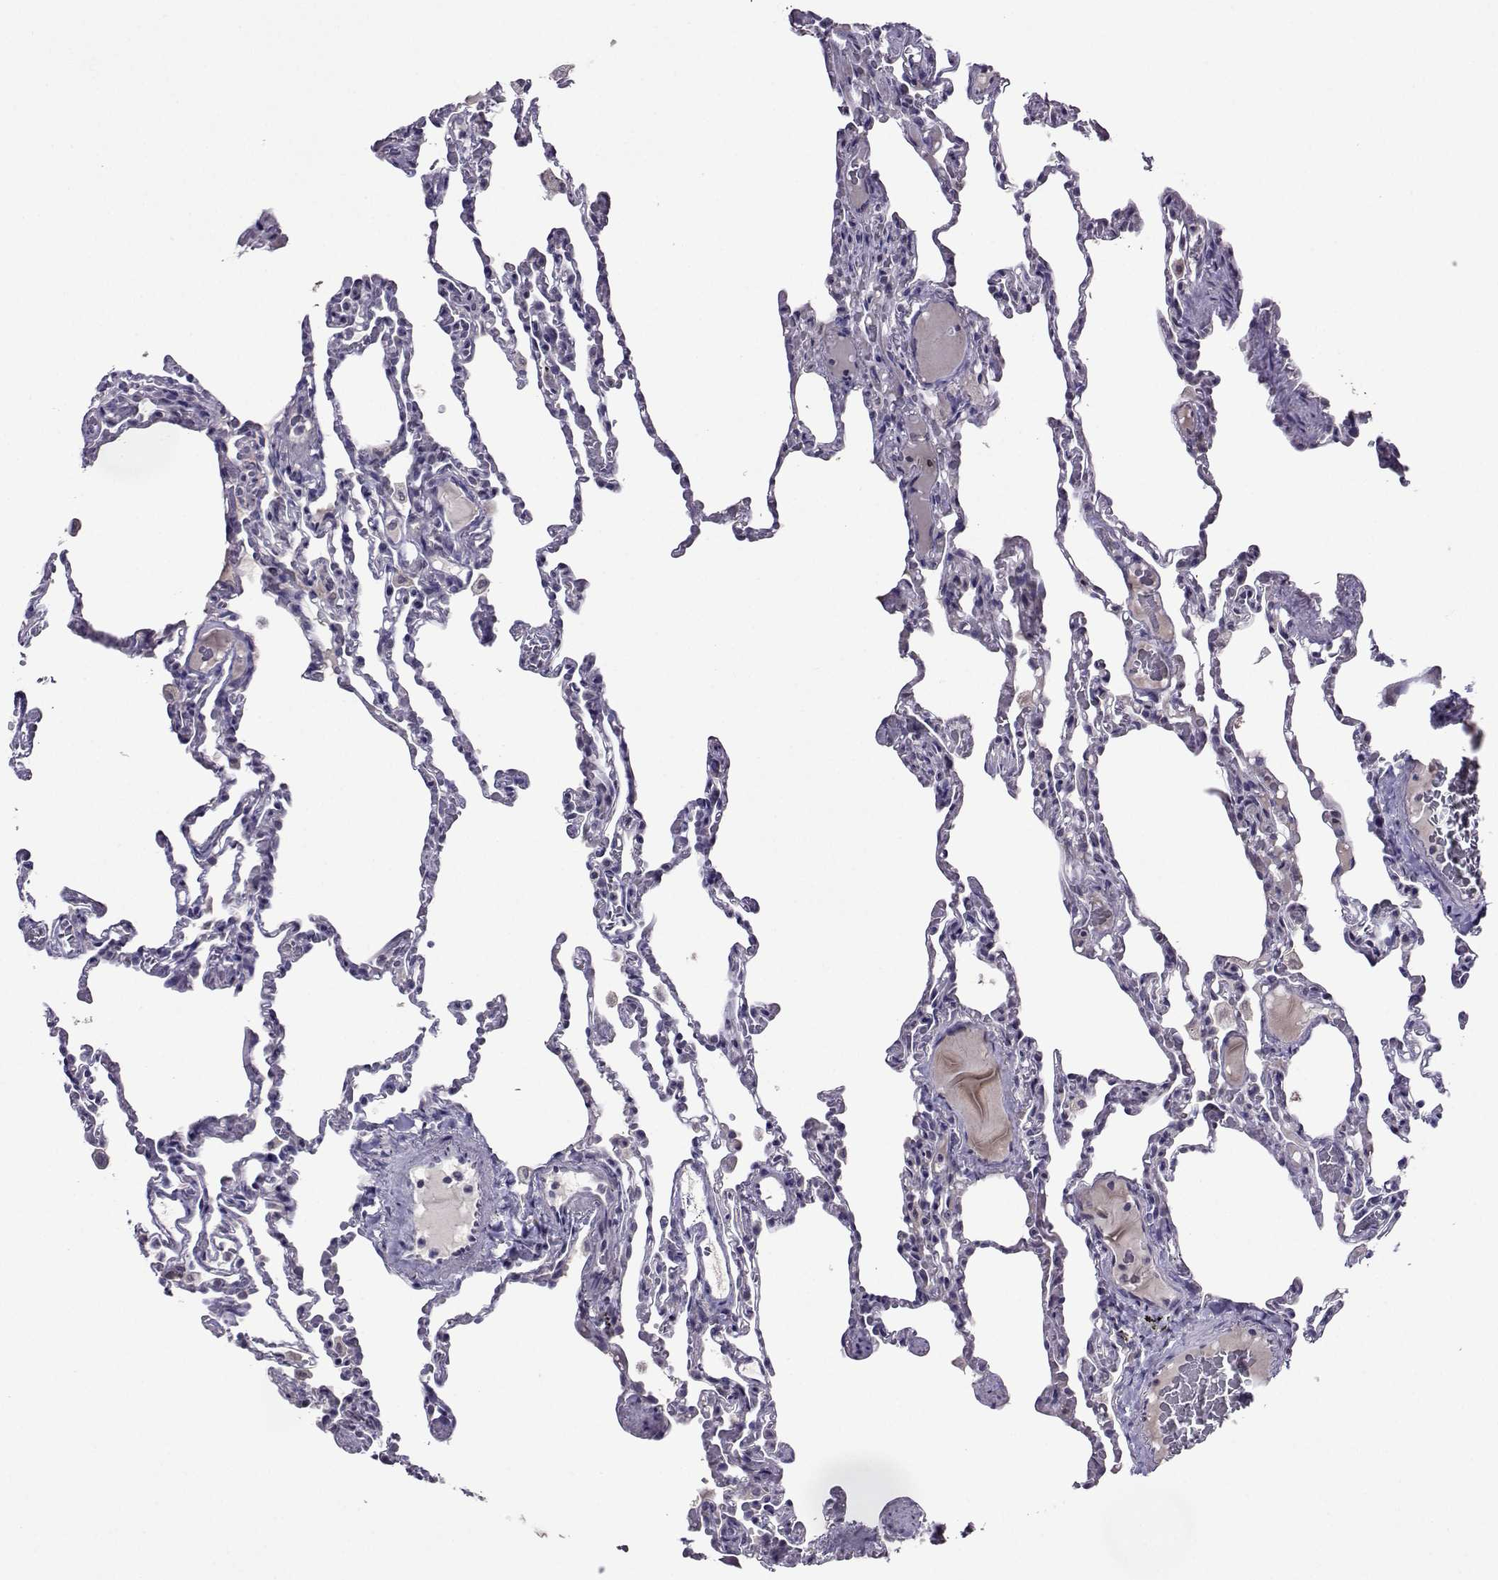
{"staining": {"intensity": "negative", "quantity": "none", "location": "none"}, "tissue": "lung", "cell_type": "Alveolar cells", "image_type": "normal", "snomed": [{"axis": "morphology", "description": "Normal tissue, NOS"}, {"axis": "topography", "description": "Lung"}], "caption": "IHC histopathology image of benign human lung stained for a protein (brown), which demonstrates no expression in alveolar cells.", "gene": "DDX20", "patient": {"sex": "female", "age": 43}}